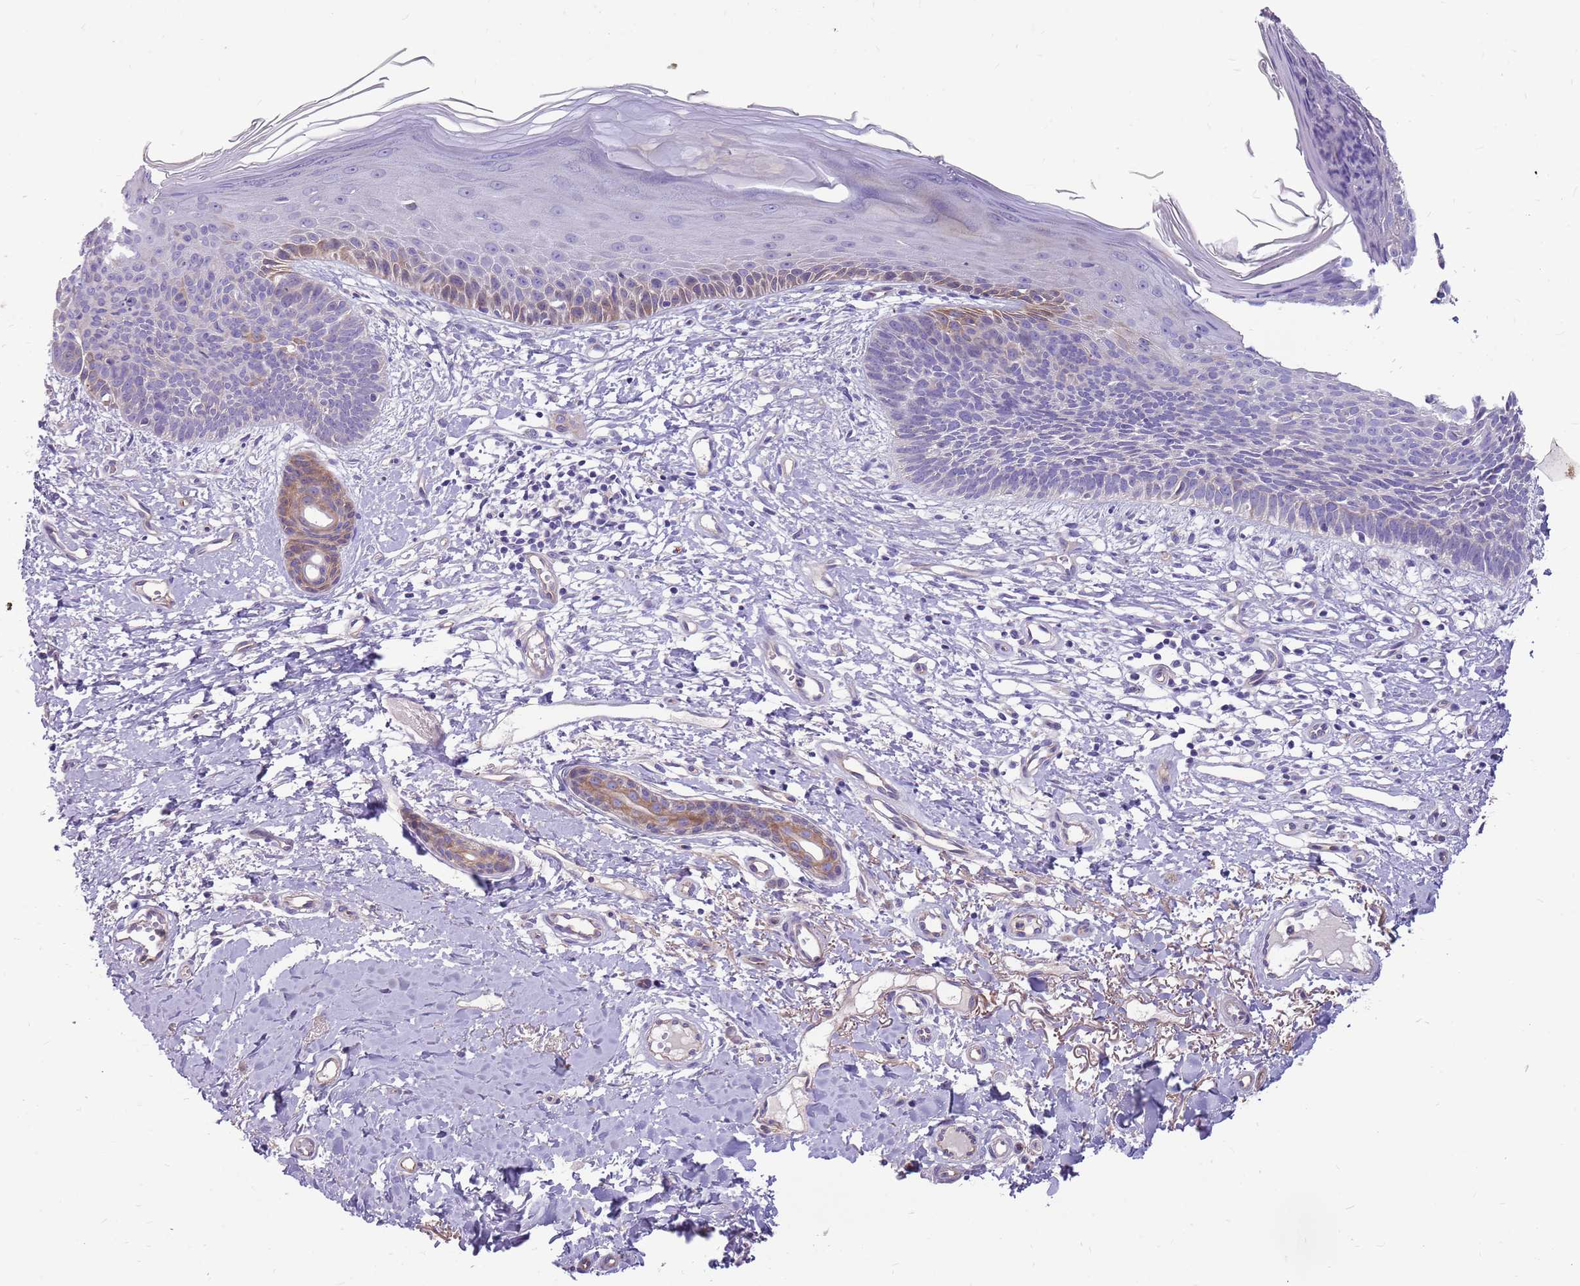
{"staining": {"intensity": "negative", "quantity": "none", "location": "none"}, "tissue": "skin cancer", "cell_type": "Tumor cells", "image_type": "cancer", "snomed": [{"axis": "morphology", "description": "Basal cell carcinoma"}, {"axis": "topography", "description": "Skin"}], "caption": "Skin cancer was stained to show a protein in brown. There is no significant staining in tumor cells.", "gene": "NTN4", "patient": {"sex": "male", "age": 78}}